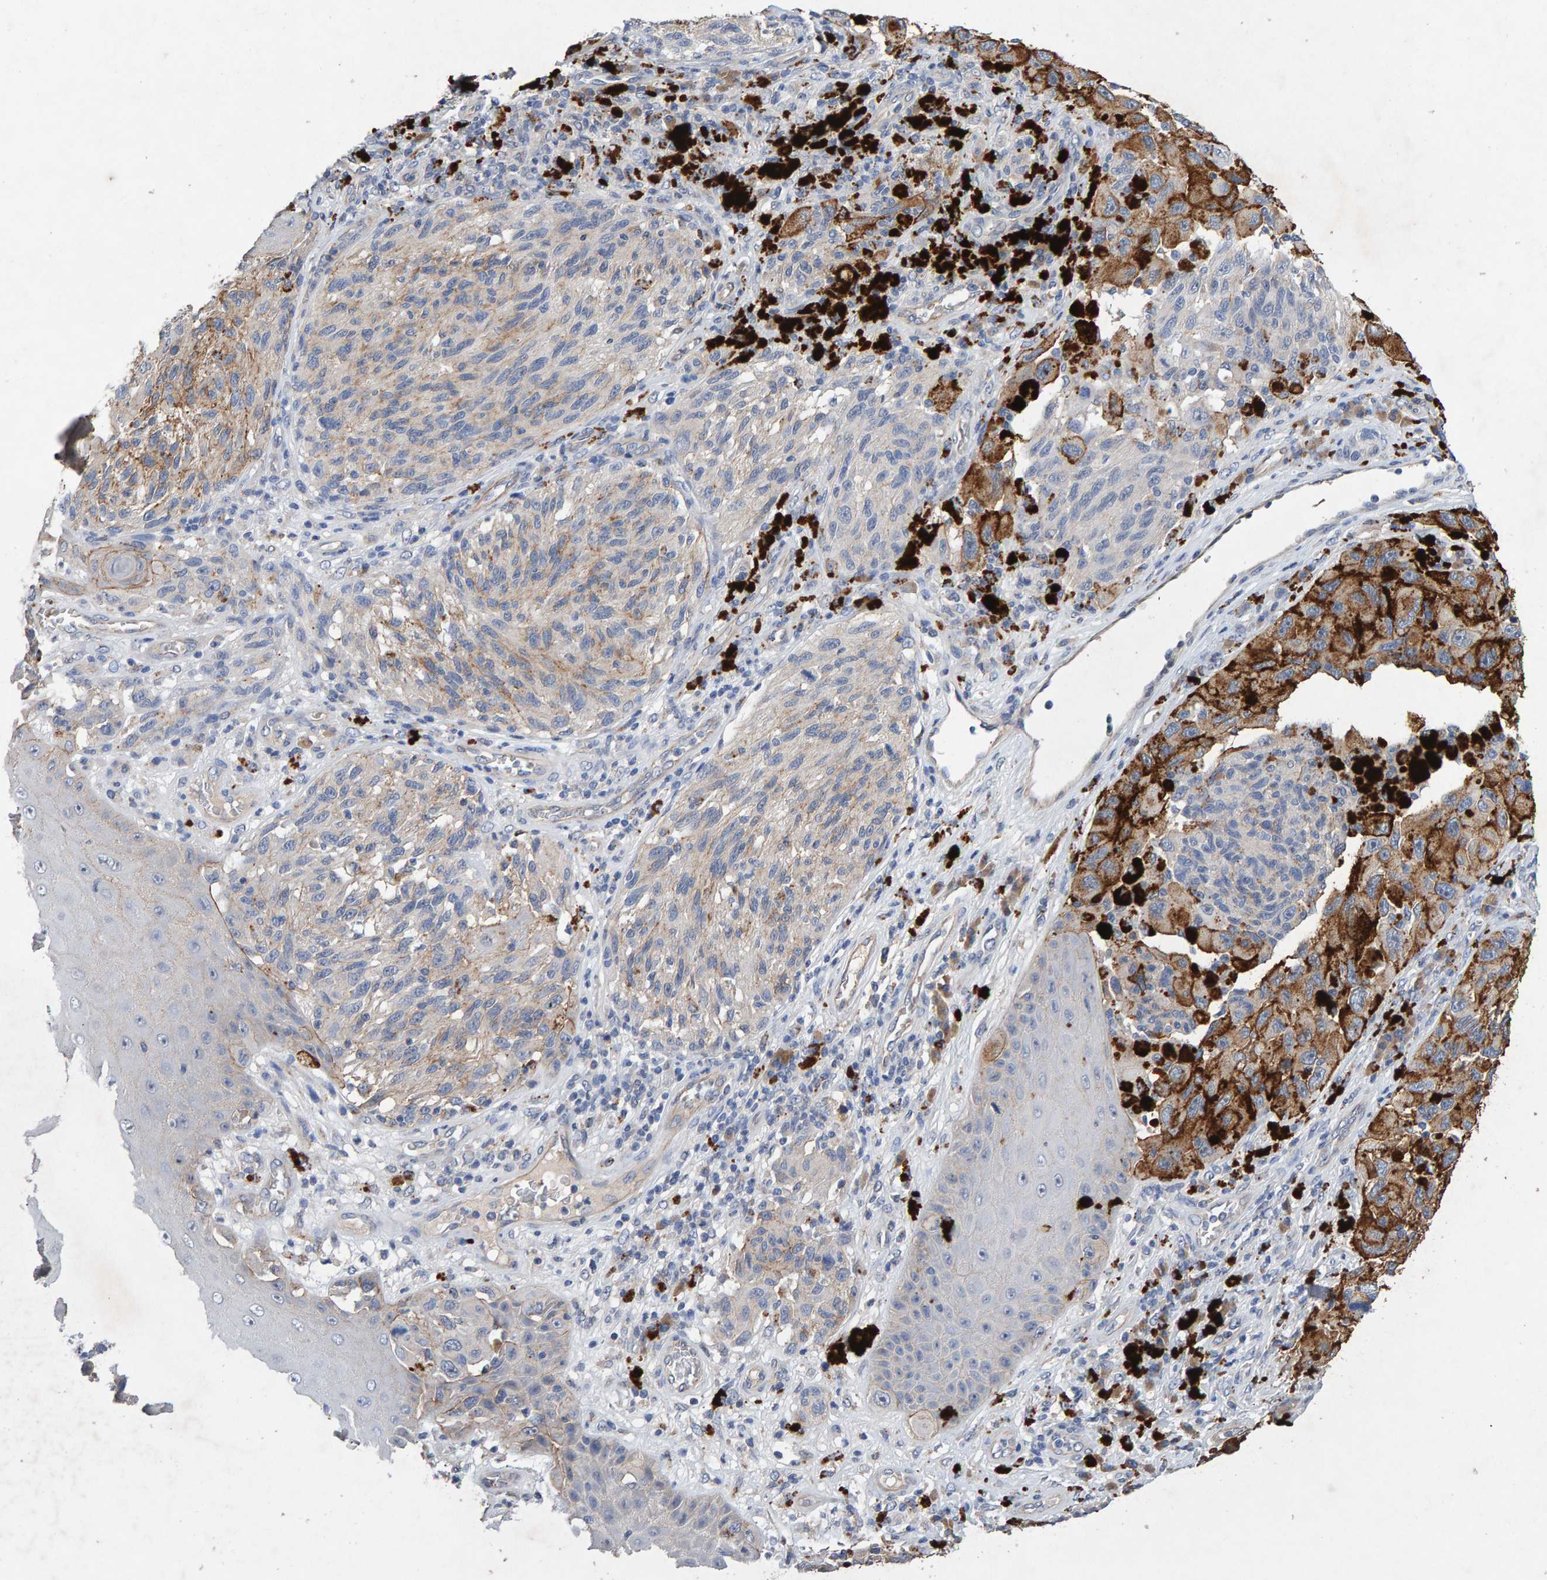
{"staining": {"intensity": "moderate", "quantity": "<25%", "location": "cytoplasmic/membranous"}, "tissue": "melanoma", "cell_type": "Tumor cells", "image_type": "cancer", "snomed": [{"axis": "morphology", "description": "Malignant melanoma, NOS"}, {"axis": "topography", "description": "Skin"}], "caption": "Immunohistochemistry (IHC) of human melanoma displays low levels of moderate cytoplasmic/membranous expression in approximately <25% of tumor cells.", "gene": "EFR3A", "patient": {"sex": "female", "age": 73}}